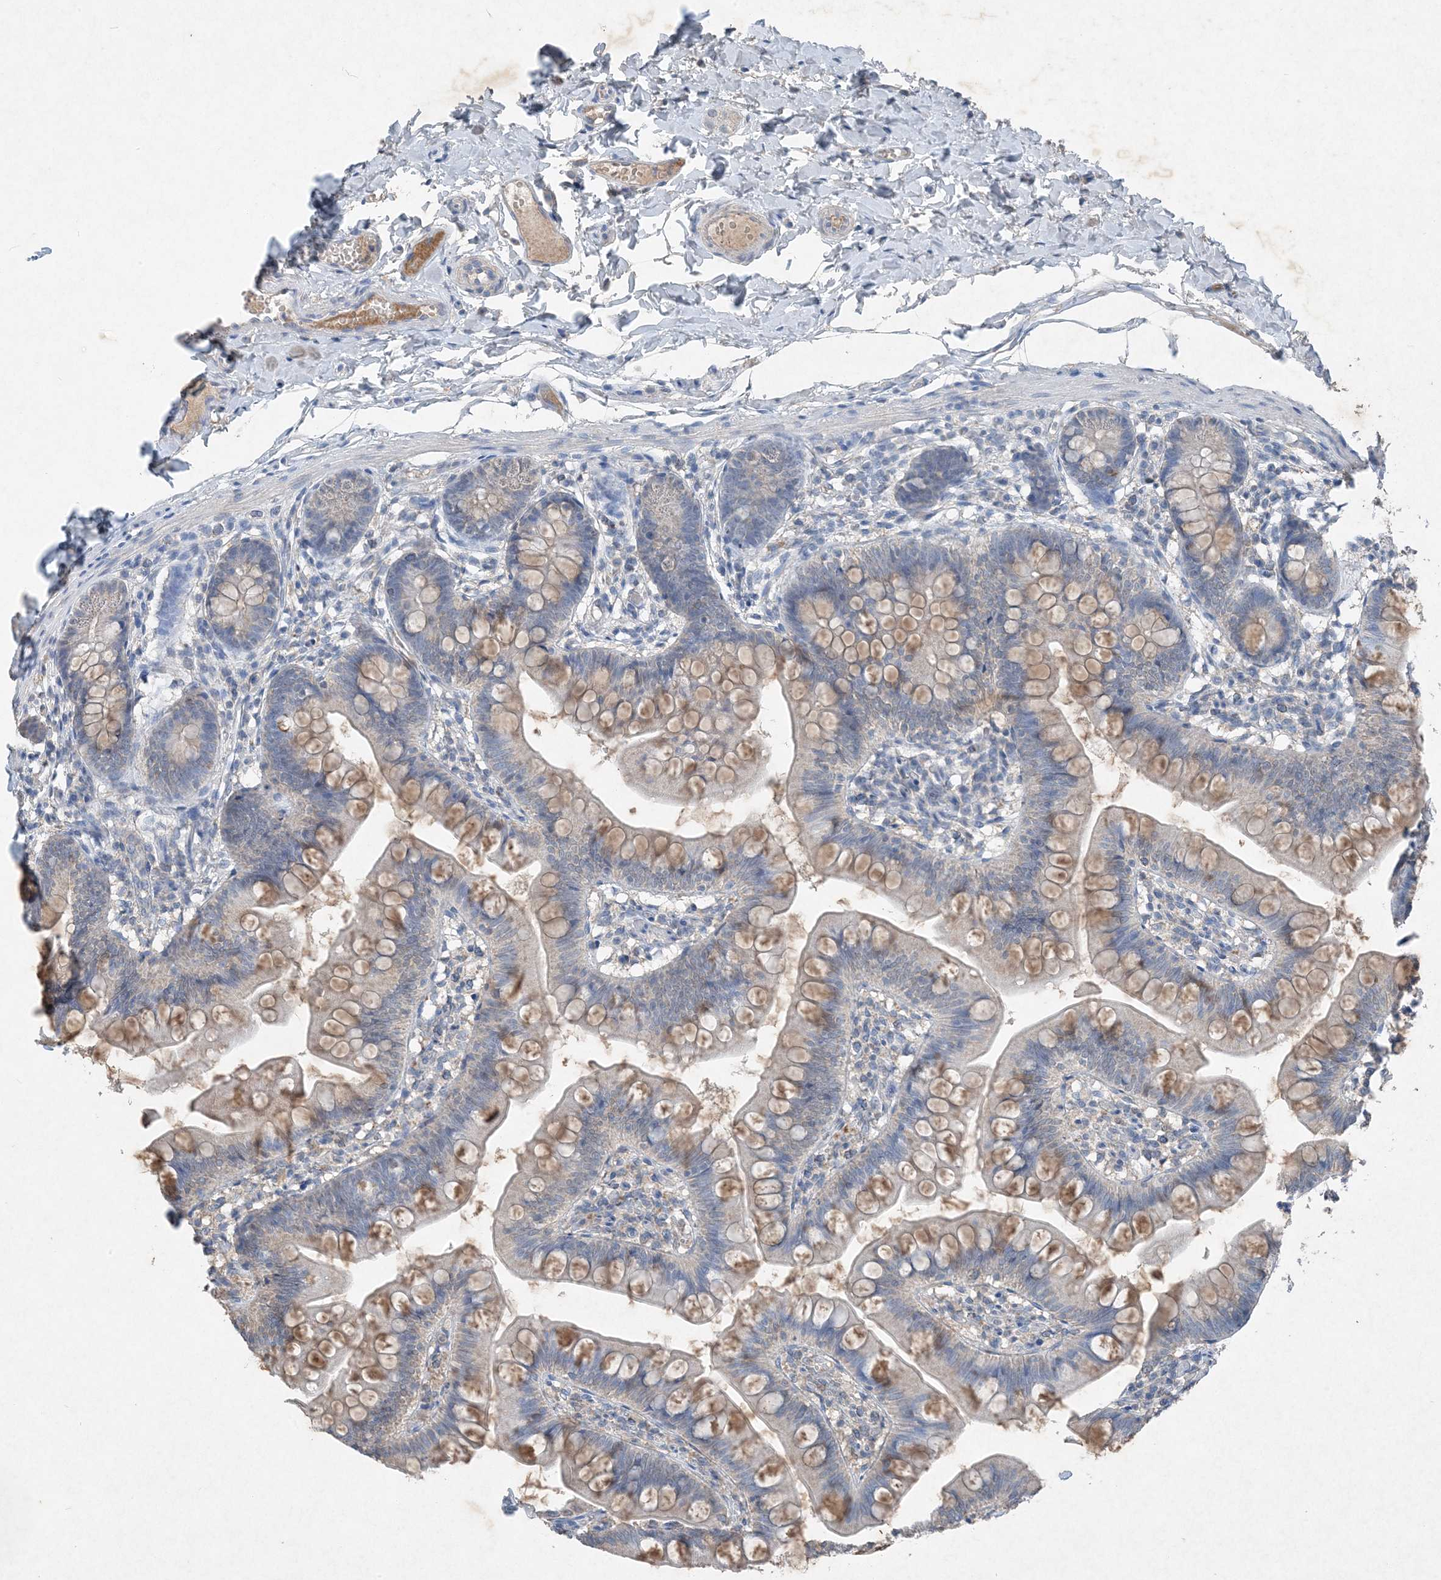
{"staining": {"intensity": "moderate", "quantity": "25%-75%", "location": "cytoplasmic/membranous"}, "tissue": "small intestine", "cell_type": "Glandular cells", "image_type": "normal", "snomed": [{"axis": "morphology", "description": "Normal tissue, NOS"}, {"axis": "topography", "description": "Small intestine"}], "caption": "Glandular cells show medium levels of moderate cytoplasmic/membranous expression in approximately 25%-75% of cells in normal small intestine. Nuclei are stained in blue.", "gene": "FCN3", "patient": {"sex": "male", "age": 7}}